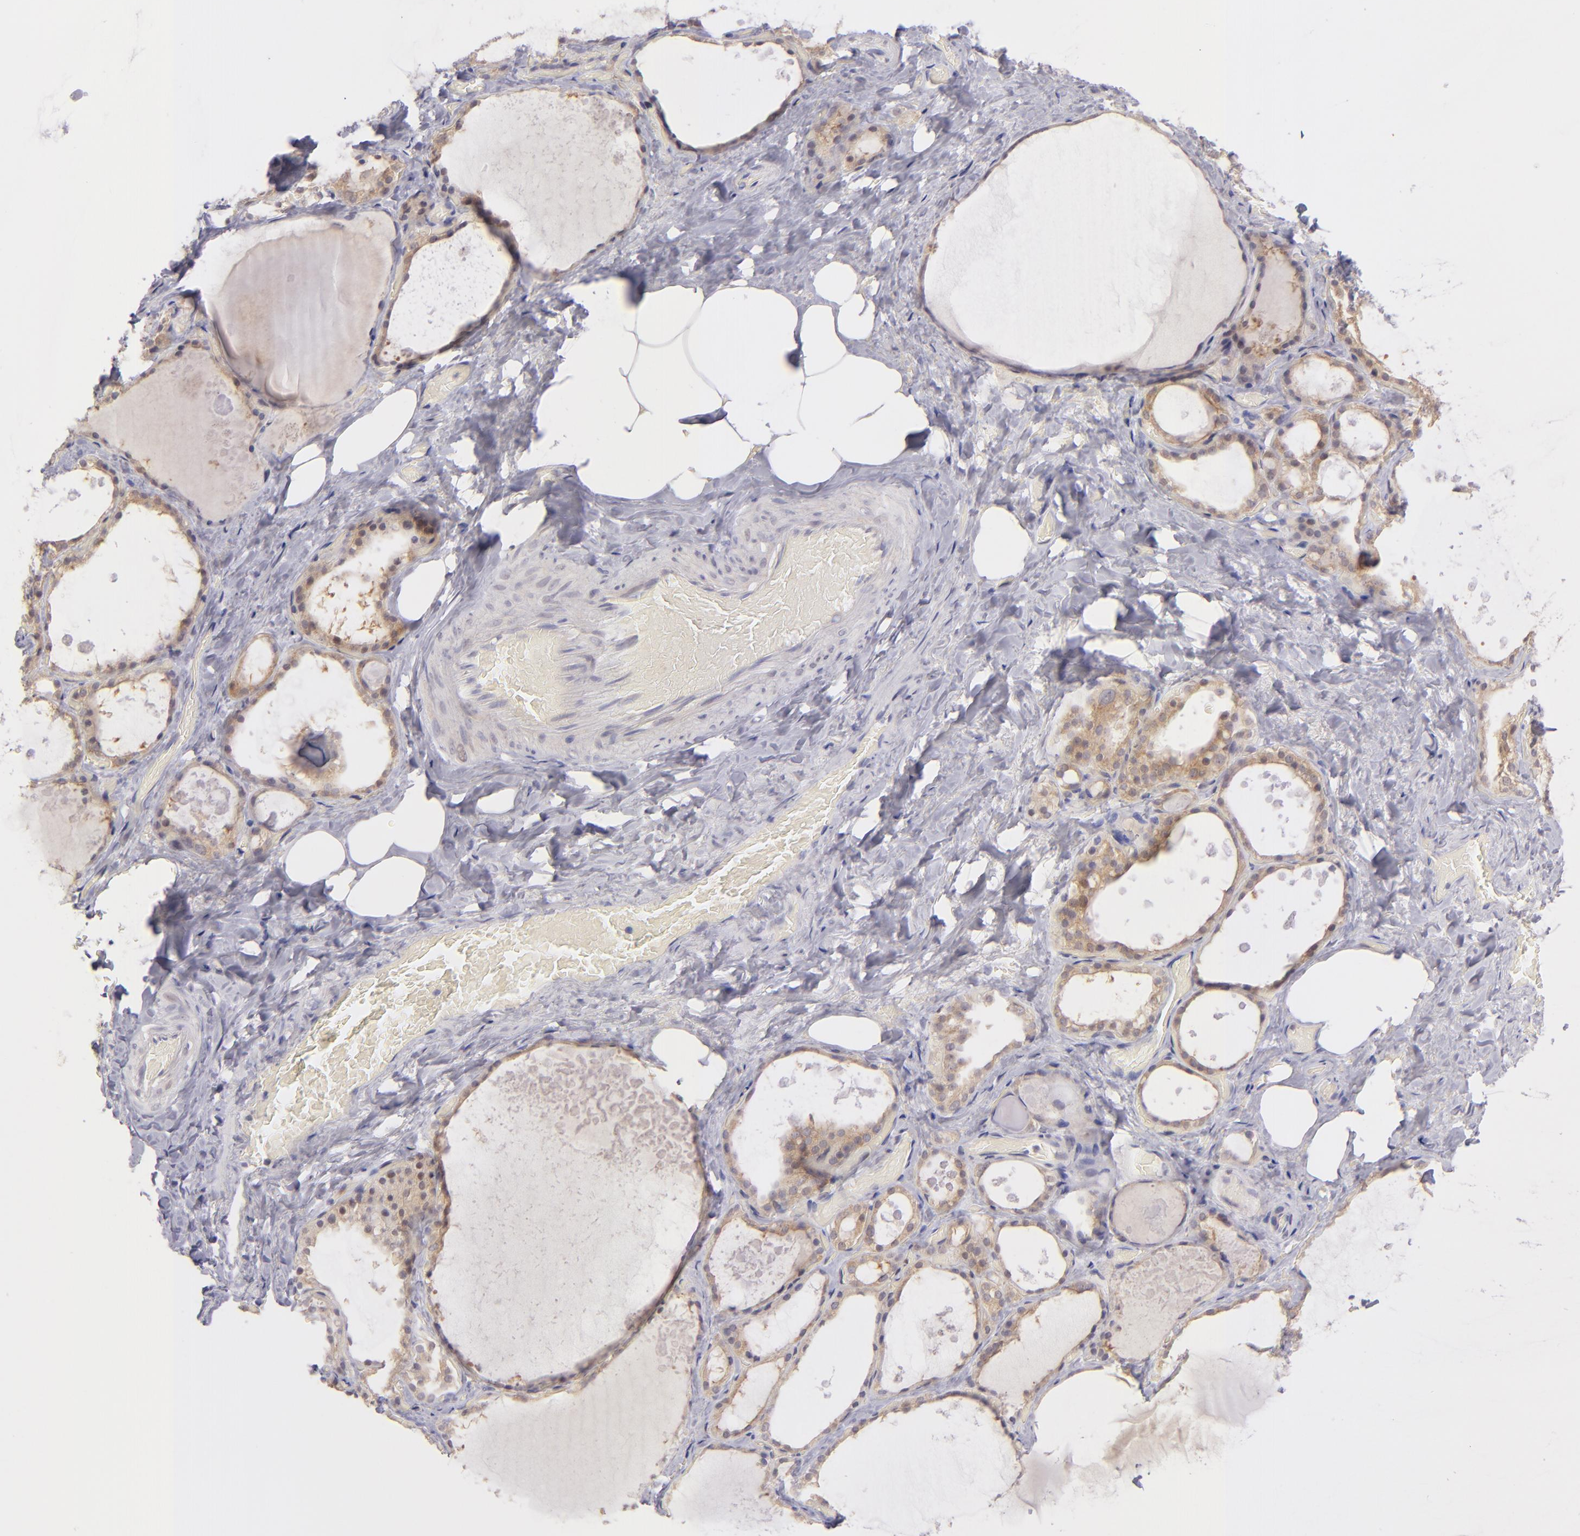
{"staining": {"intensity": "weak", "quantity": ">75%", "location": "cytoplasmic/membranous"}, "tissue": "thyroid gland", "cell_type": "Glandular cells", "image_type": "normal", "snomed": [{"axis": "morphology", "description": "Normal tissue, NOS"}, {"axis": "topography", "description": "Thyroid gland"}], "caption": "A brown stain highlights weak cytoplasmic/membranous staining of a protein in glandular cells of normal thyroid gland. The protein of interest is stained brown, and the nuclei are stained in blue (DAB (3,3'-diaminobenzidine) IHC with brightfield microscopy, high magnification).", "gene": "PTPN13", "patient": {"sex": "male", "age": 61}}